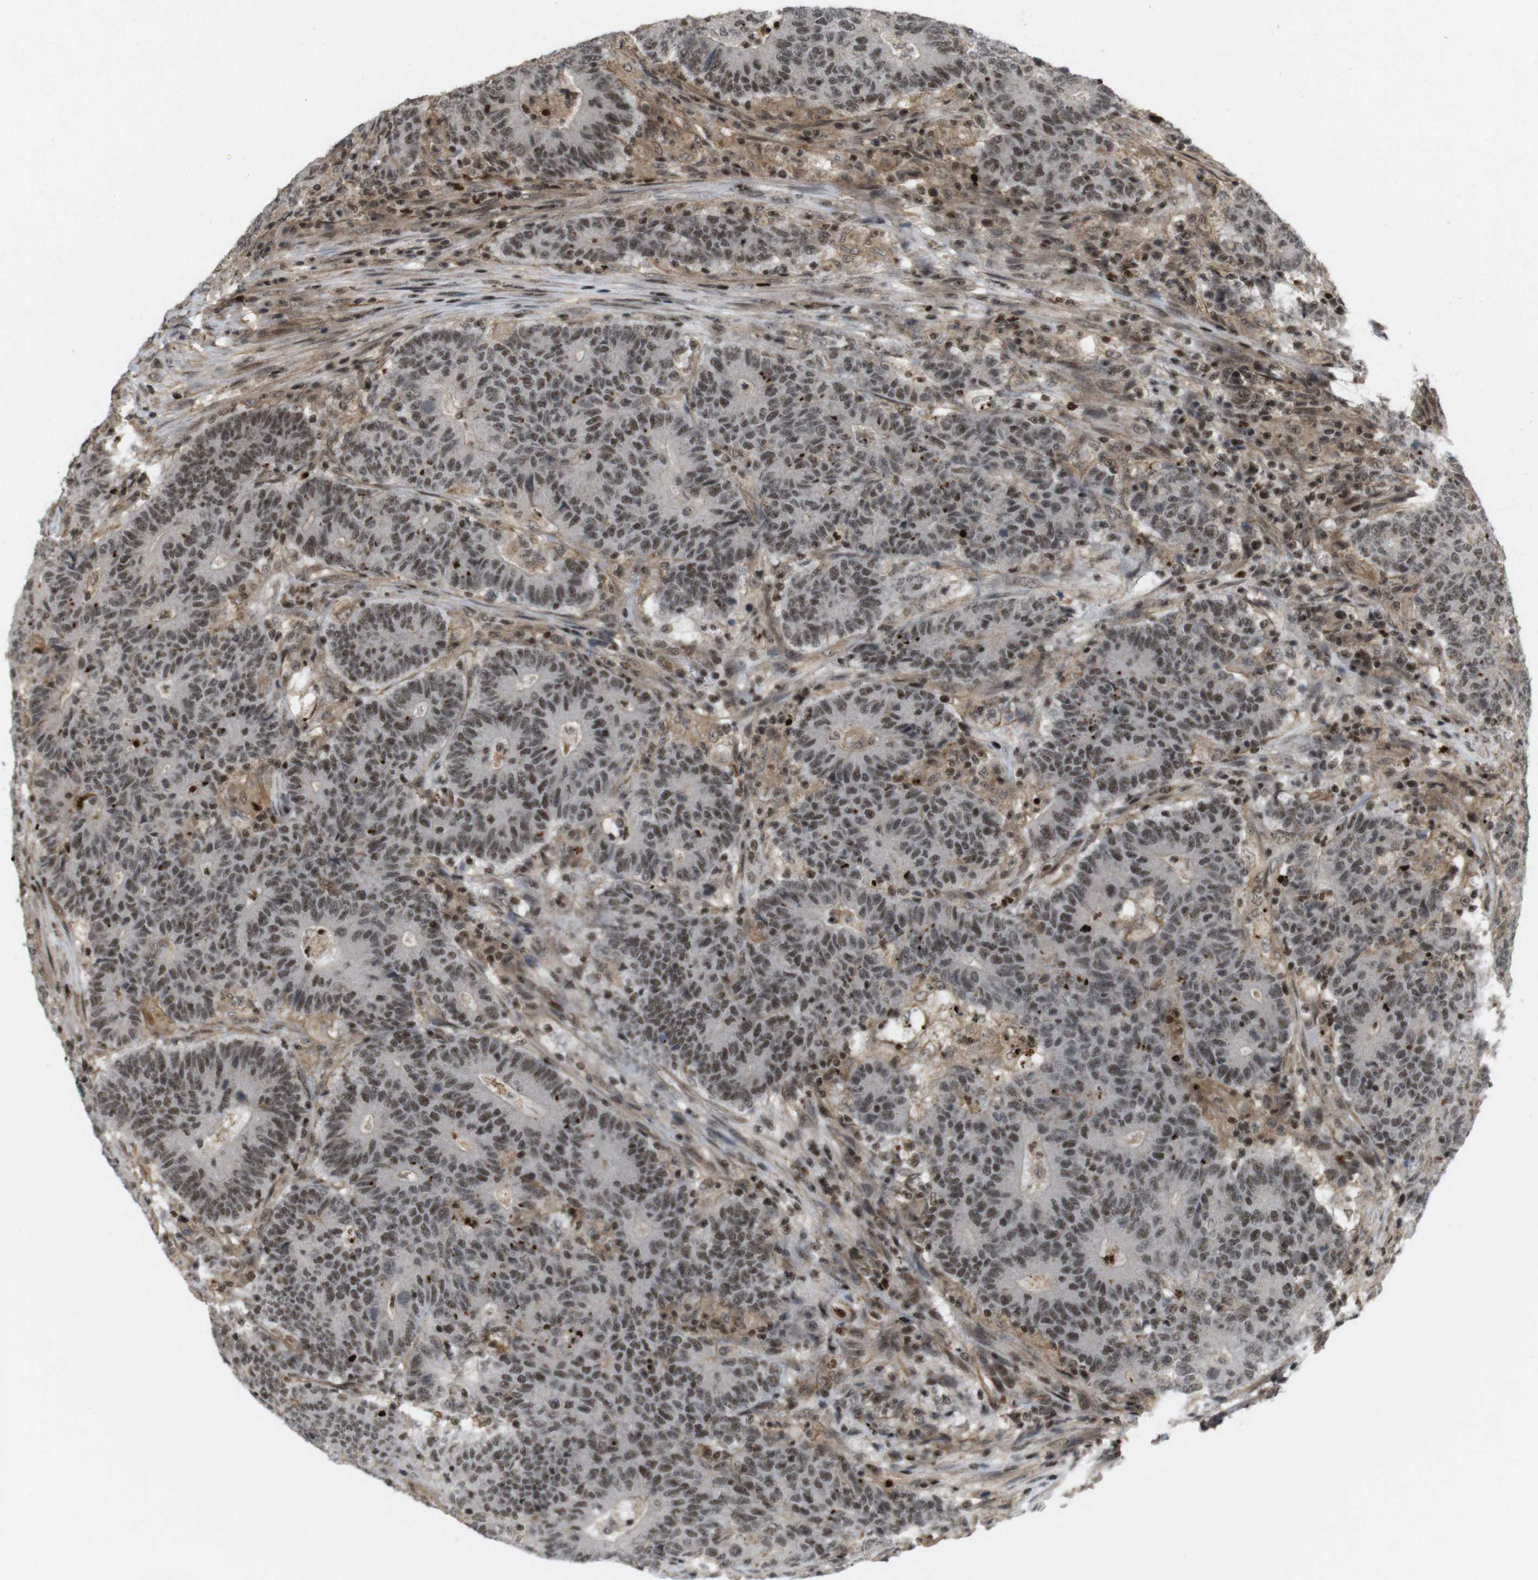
{"staining": {"intensity": "moderate", "quantity": ">75%", "location": "nuclear"}, "tissue": "colorectal cancer", "cell_type": "Tumor cells", "image_type": "cancer", "snomed": [{"axis": "morphology", "description": "Normal tissue, NOS"}, {"axis": "morphology", "description": "Adenocarcinoma, NOS"}, {"axis": "topography", "description": "Colon"}], "caption": "A brown stain shows moderate nuclear positivity of a protein in colorectal cancer tumor cells.", "gene": "SP2", "patient": {"sex": "female", "age": 75}}